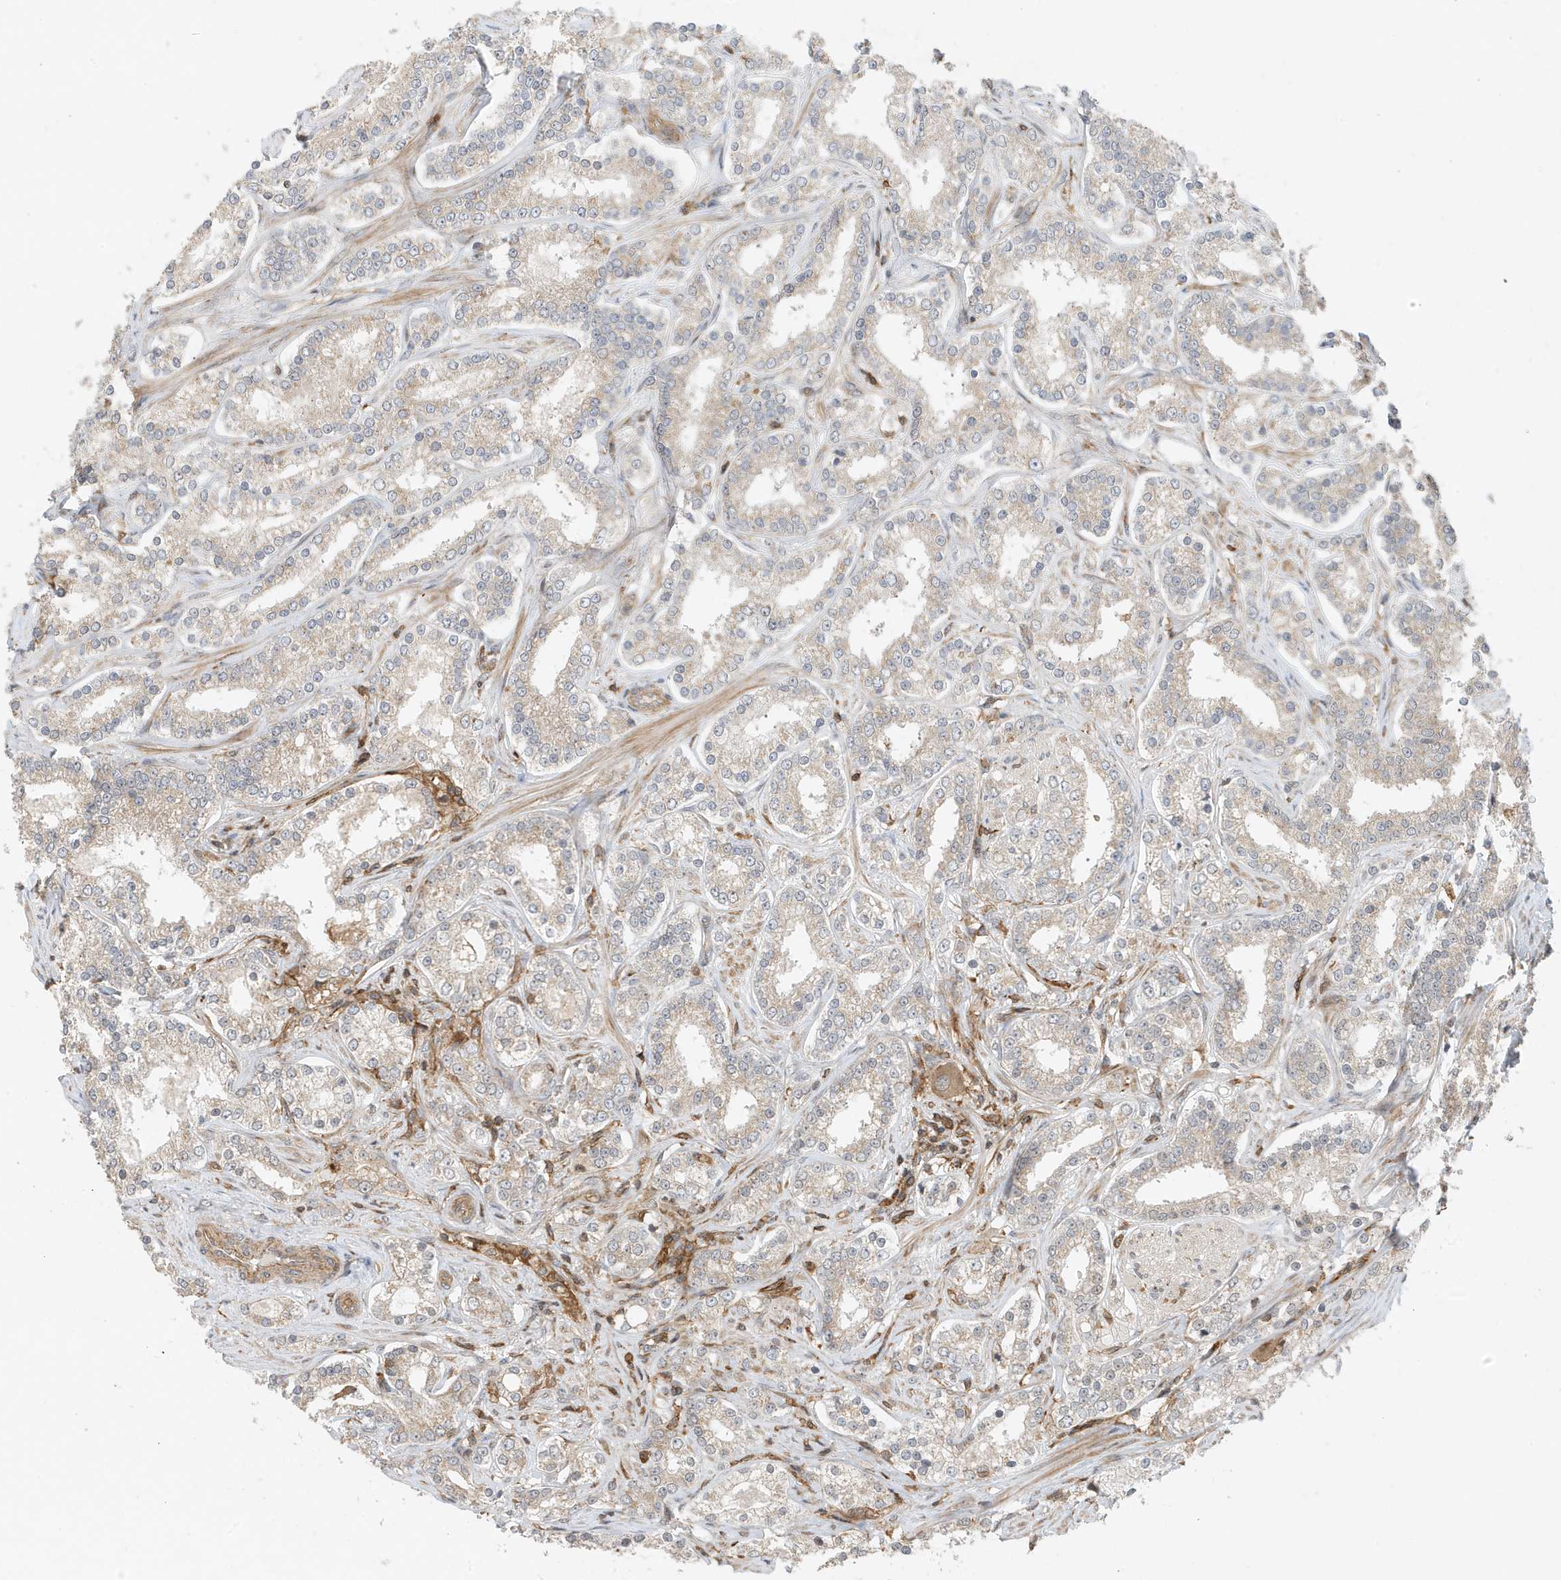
{"staining": {"intensity": "negative", "quantity": "none", "location": "none"}, "tissue": "prostate cancer", "cell_type": "Tumor cells", "image_type": "cancer", "snomed": [{"axis": "morphology", "description": "Normal tissue, NOS"}, {"axis": "morphology", "description": "Adenocarcinoma, High grade"}, {"axis": "topography", "description": "Prostate"}], "caption": "Micrograph shows no significant protein expression in tumor cells of prostate cancer (high-grade adenocarcinoma).", "gene": "TATDN3", "patient": {"sex": "male", "age": 83}}